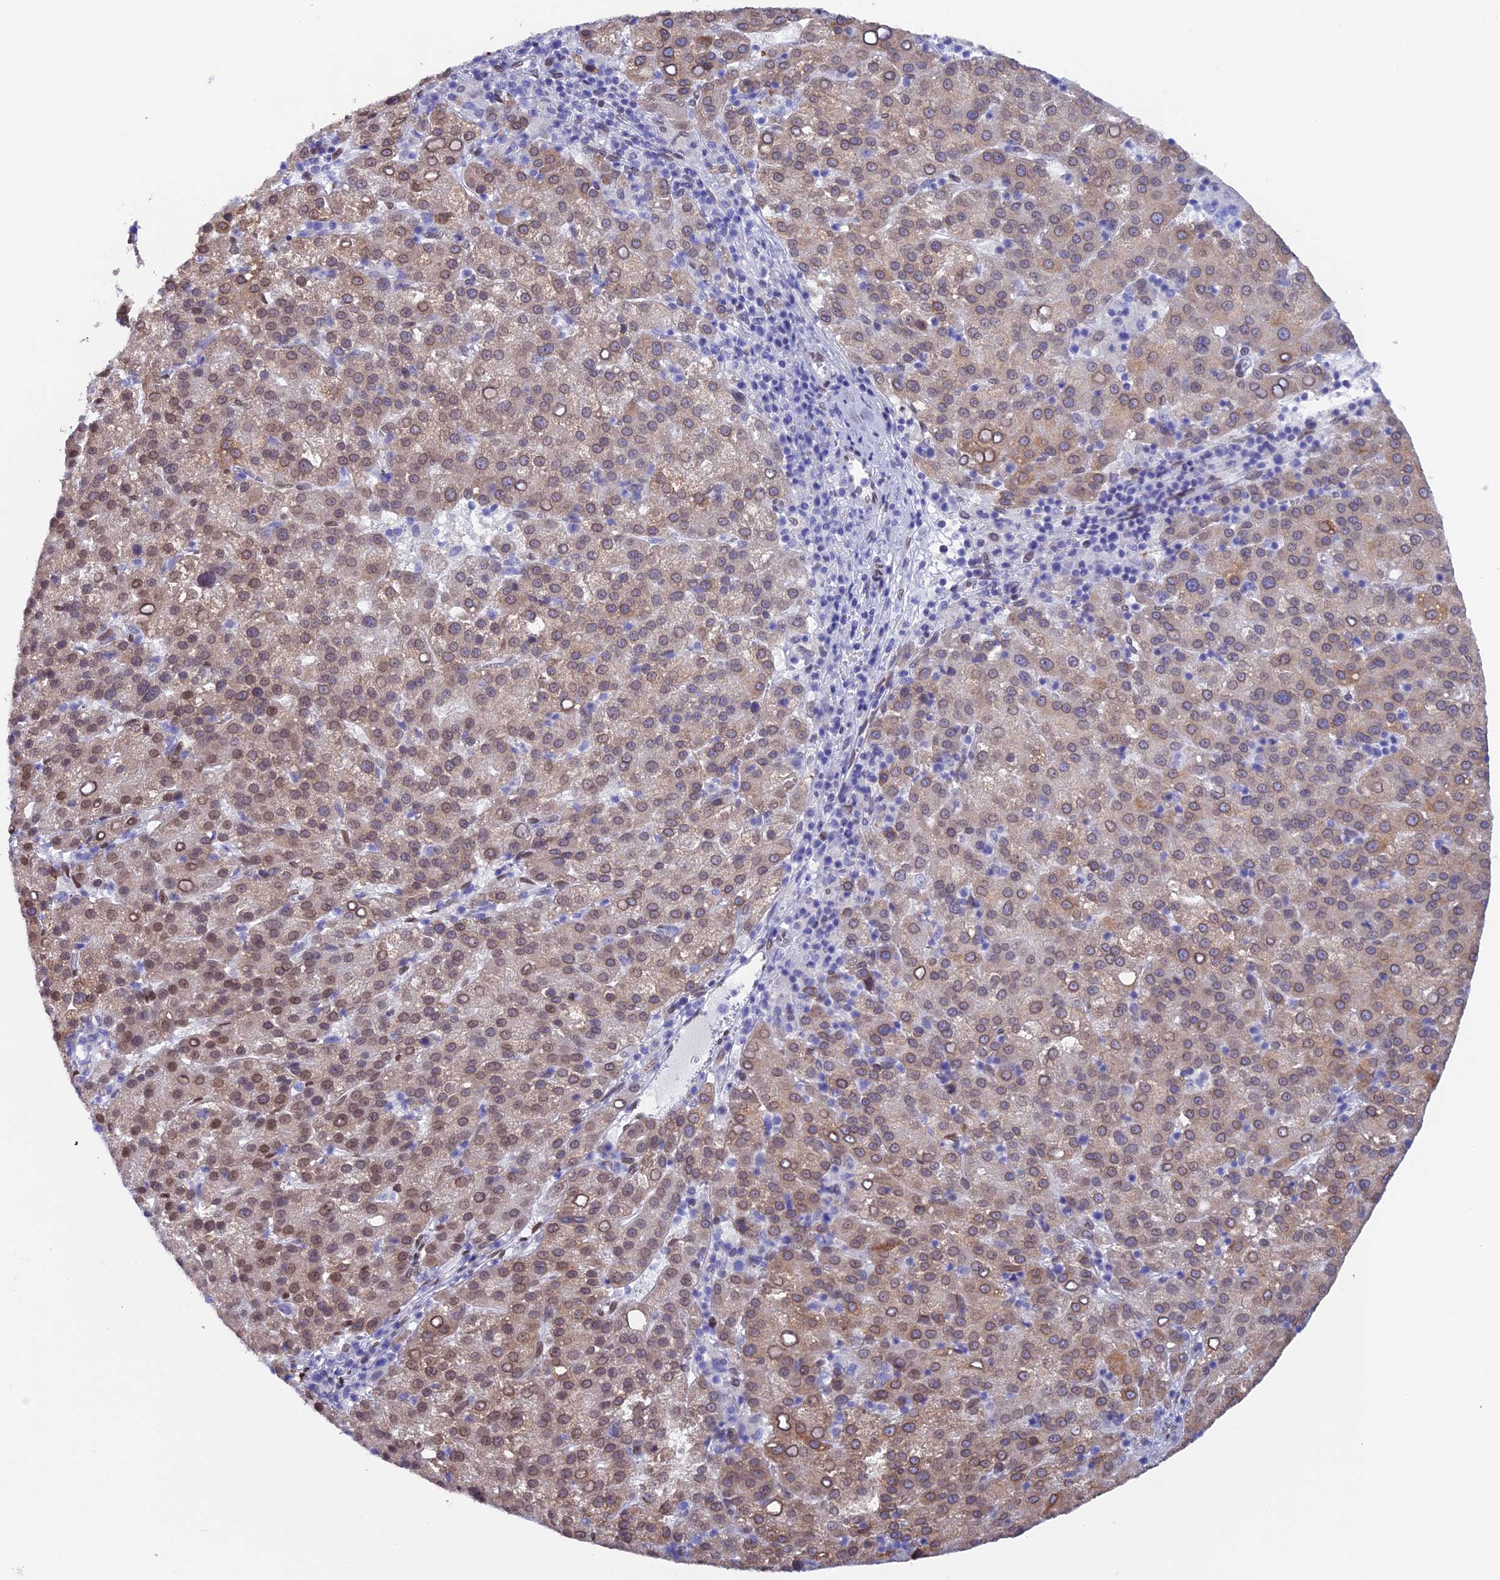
{"staining": {"intensity": "weak", "quantity": ">75%", "location": "cytoplasmic/membranous,nuclear"}, "tissue": "liver cancer", "cell_type": "Tumor cells", "image_type": "cancer", "snomed": [{"axis": "morphology", "description": "Carcinoma, Hepatocellular, NOS"}, {"axis": "topography", "description": "Liver"}], "caption": "Human hepatocellular carcinoma (liver) stained with a protein marker shows weak staining in tumor cells.", "gene": "TMPRSS7", "patient": {"sex": "female", "age": 58}}